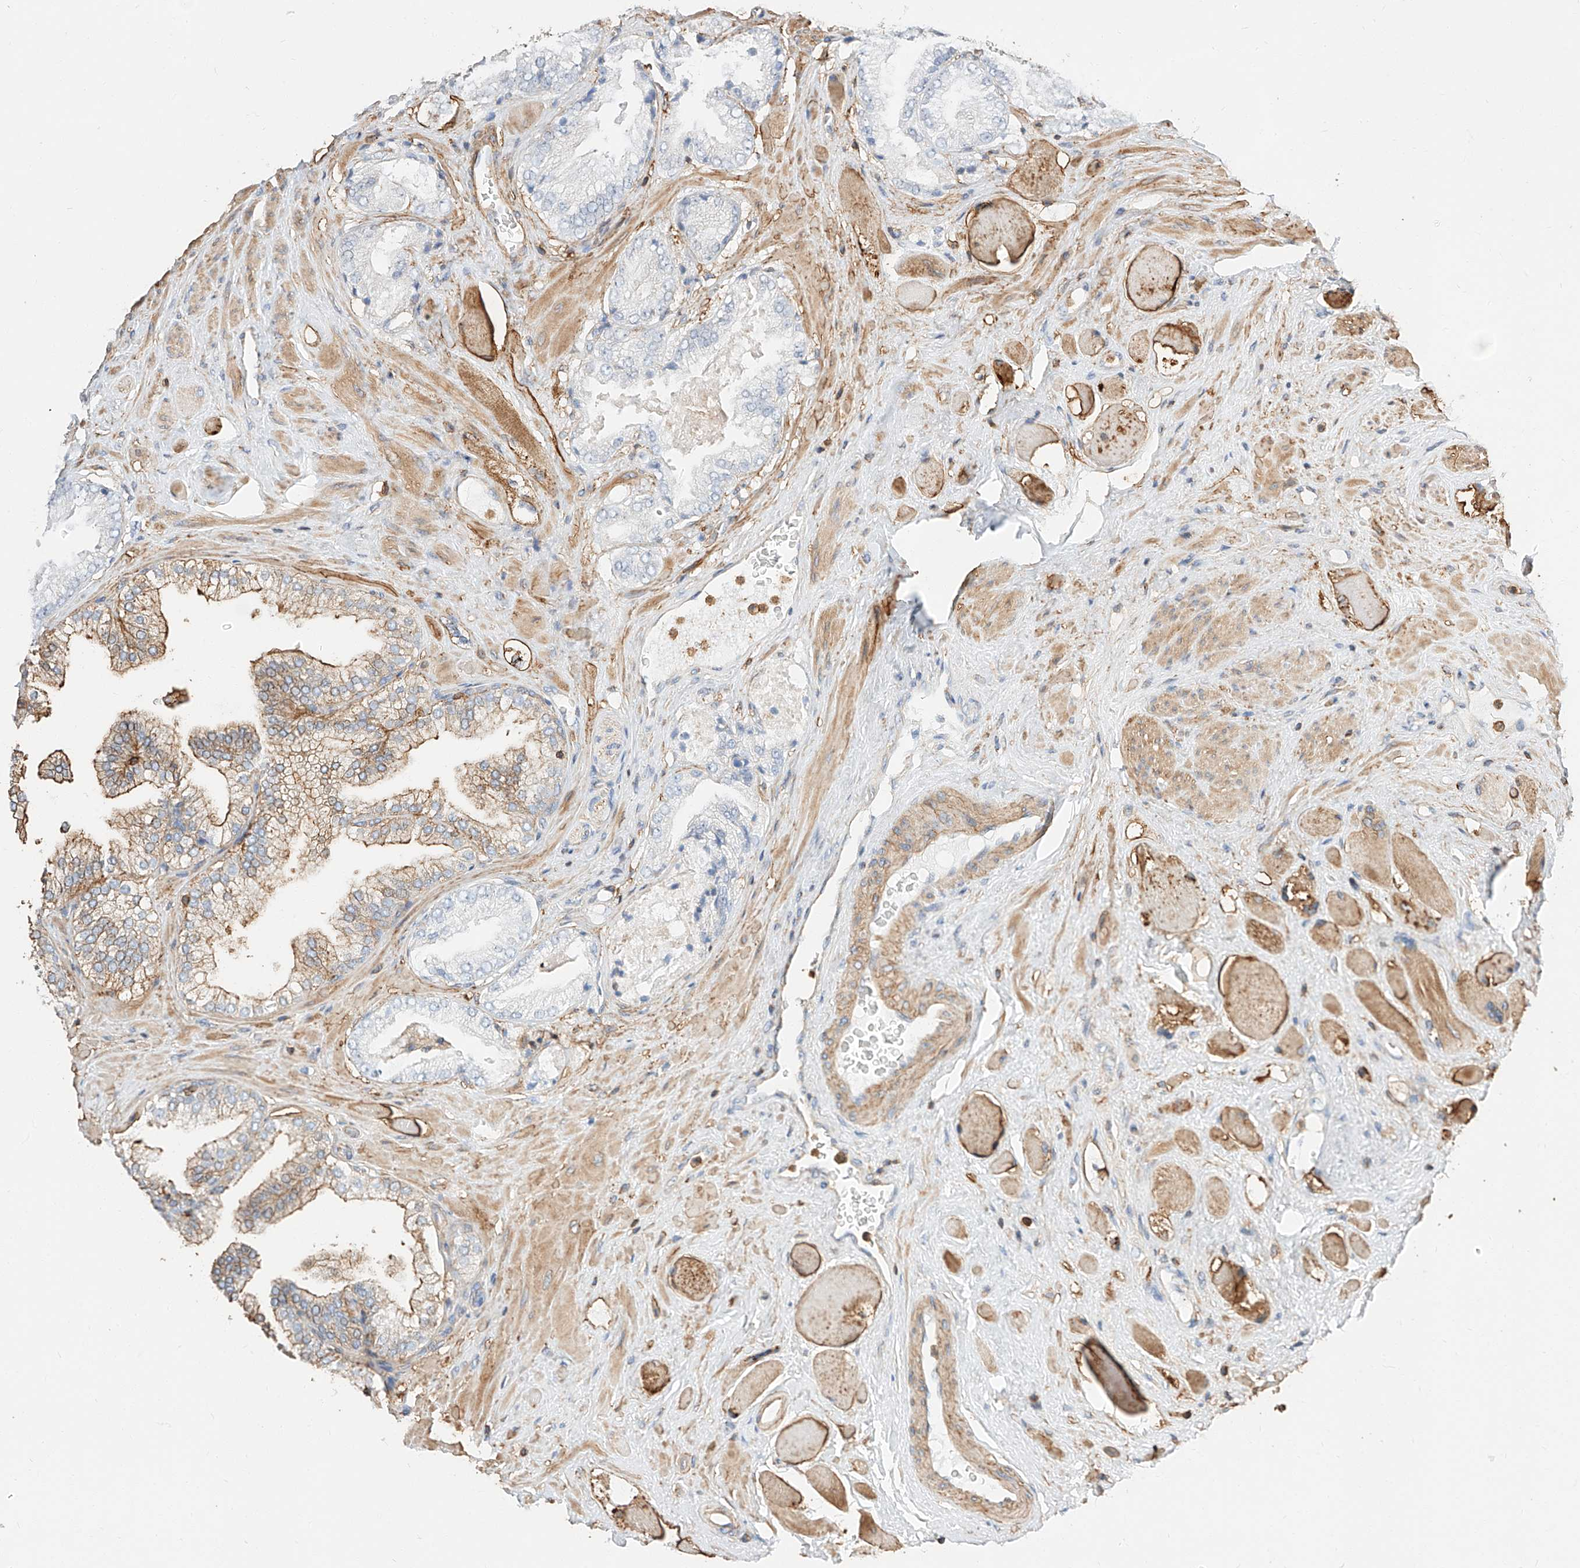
{"staining": {"intensity": "moderate", "quantity": "<25%", "location": "cytoplasmic/membranous"}, "tissue": "prostate cancer", "cell_type": "Tumor cells", "image_type": "cancer", "snomed": [{"axis": "morphology", "description": "Adenocarcinoma, High grade"}, {"axis": "topography", "description": "Prostate"}], "caption": "This is a histology image of immunohistochemistry (IHC) staining of high-grade adenocarcinoma (prostate), which shows moderate expression in the cytoplasmic/membranous of tumor cells.", "gene": "WFS1", "patient": {"sex": "male", "age": 58}}